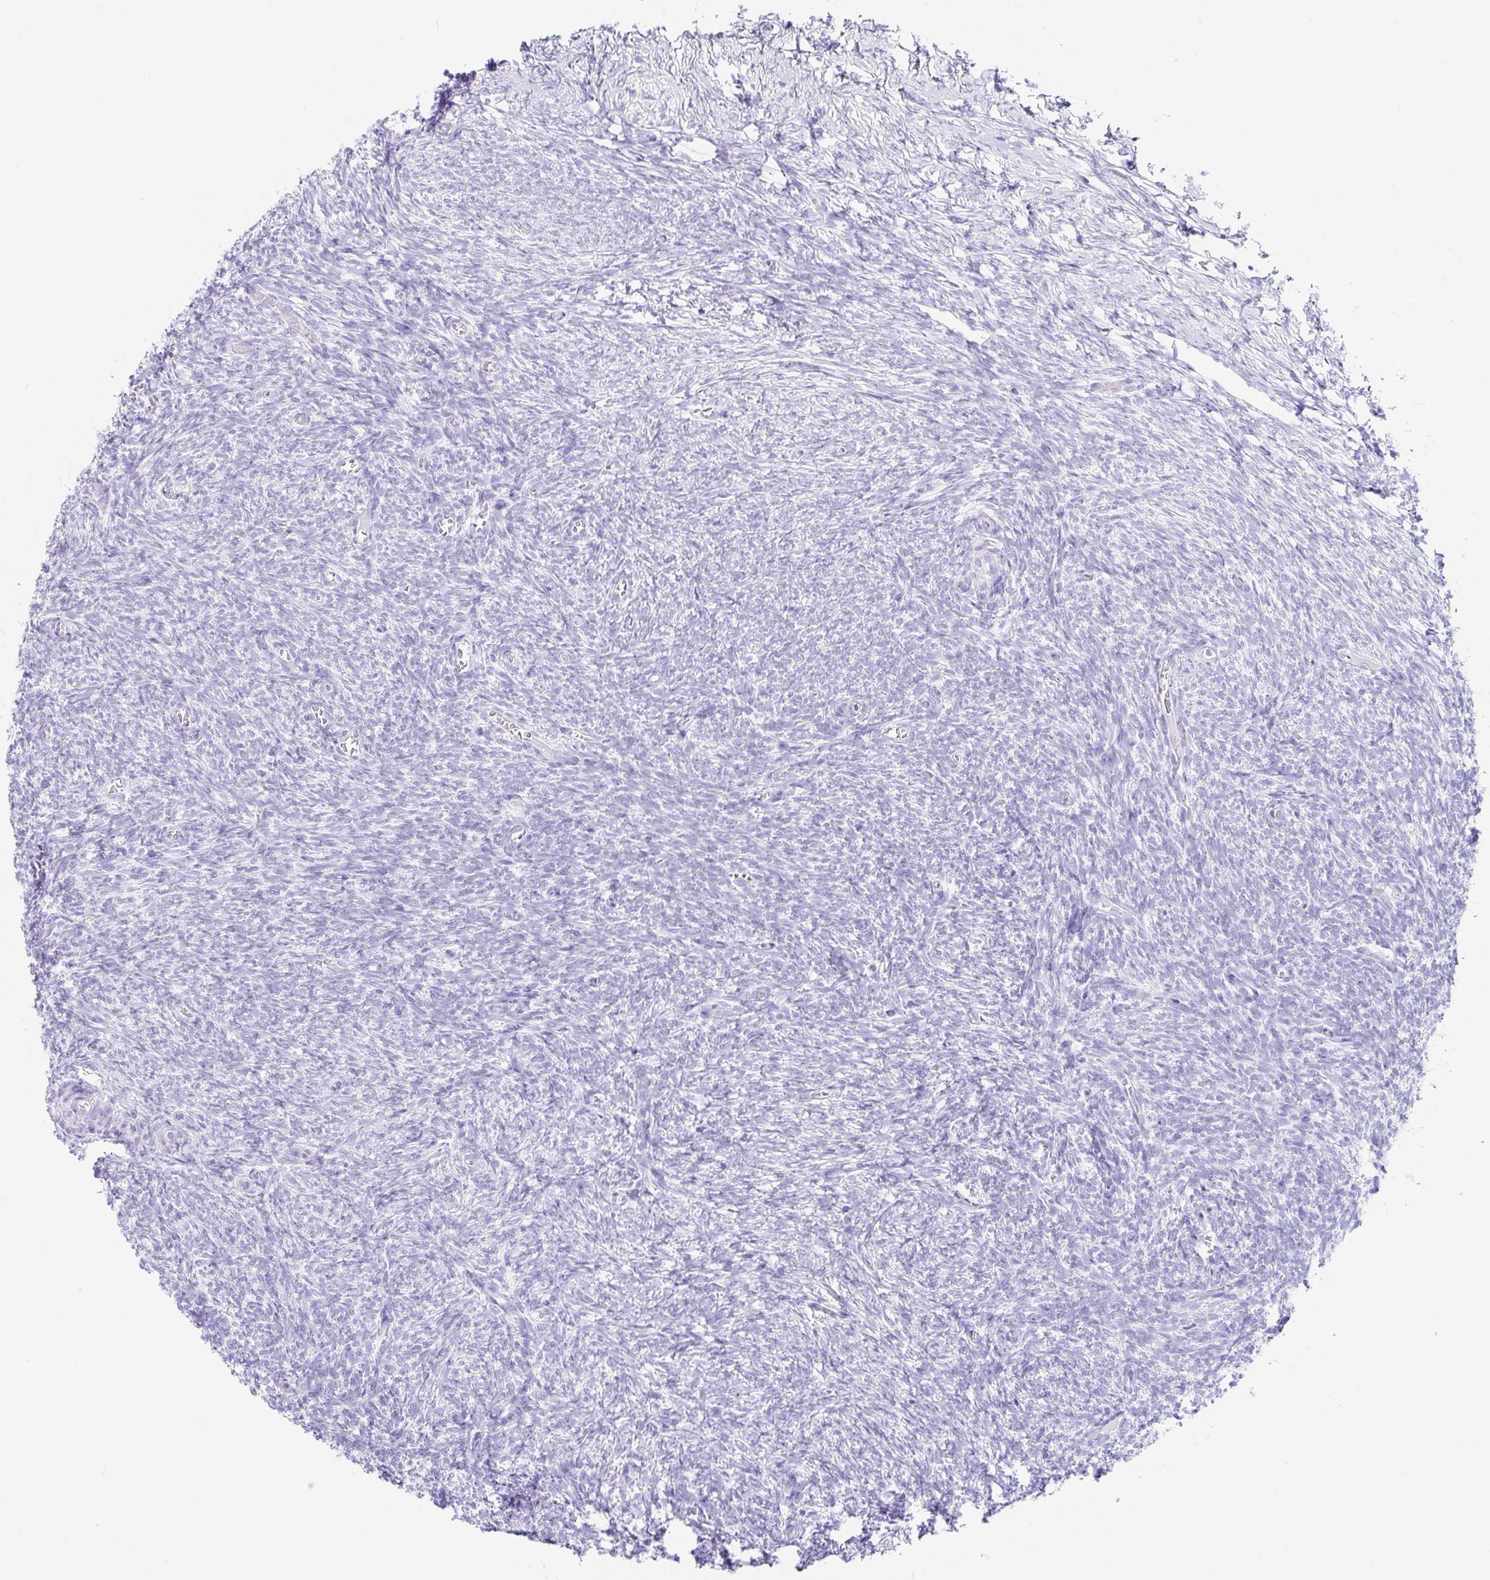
{"staining": {"intensity": "negative", "quantity": "none", "location": "none"}, "tissue": "ovary", "cell_type": "Ovarian stroma cells", "image_type": "normal", "snomed": [{"axis": "morphology", "description": "Normal tissue, NOS"}, {"axis": "topography", "description": "Ovary"}], "caption": "Protein analysis of normal ovary shows no significant expression in ovarian stroma cells. (Stains: DAB immunohistochemistry with hematoxylin counter stain, Microscopy: brightfield microscopy at high magnification).", "gene": "CLDND2", "patient": {"sex": "female", "age": 39}}